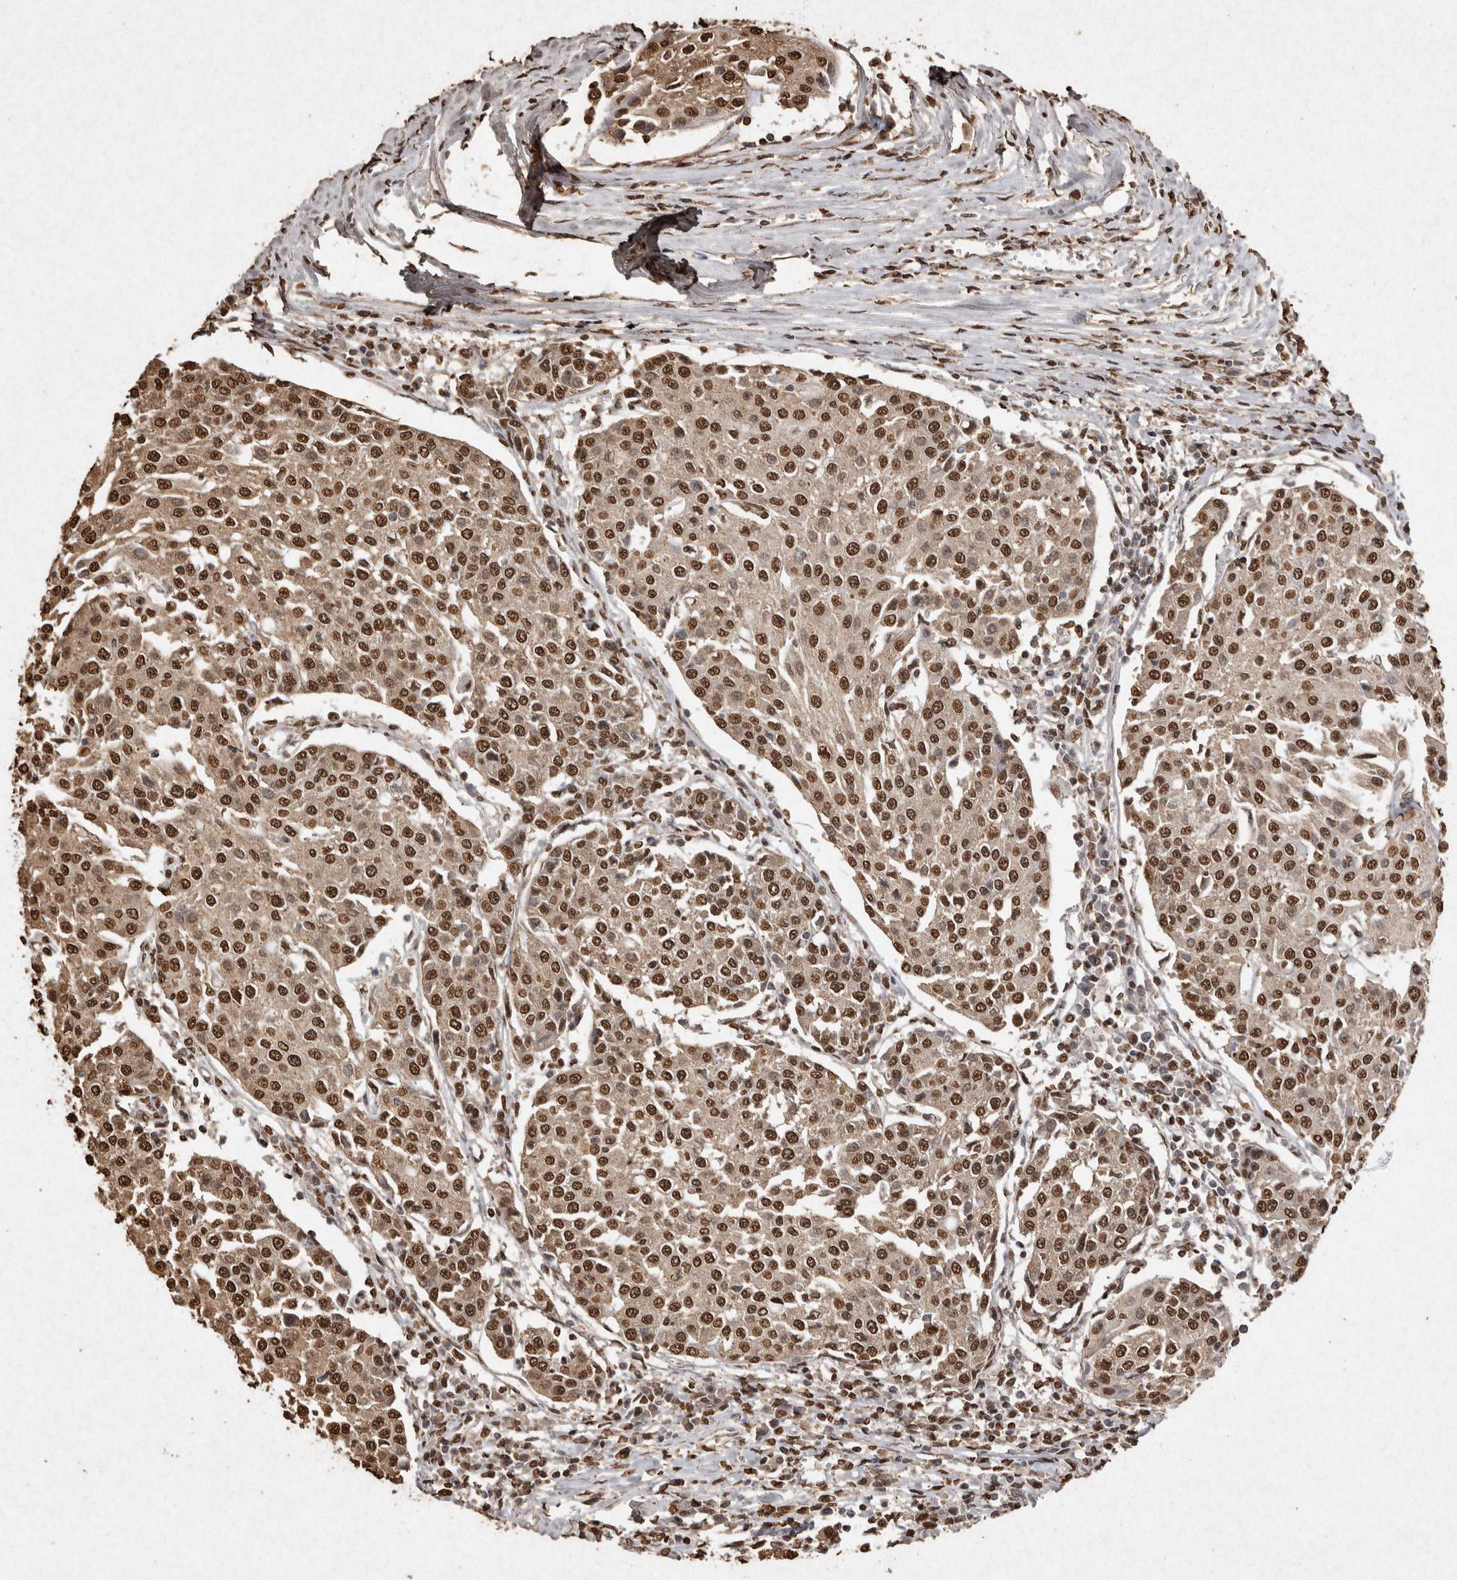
{"staining": {"intensity": "strong", "quantity": ">75%", "location": "nuclear"}, "tissue": "urothelial cancer", "cell_type": "Tumor cells", "image_type": "cancer", "snomed": [{"axis": "morphology", "description": "Urothelial carcinoma, High grade"}, {"axis": "topography", "description": "Urinary bladder"}], "caption": "There is high levels of strong nuclear positivity in tumor cells of urothelial cancer, as demonstrated by immunohistochemical staining (brown color).", "gene": "FSTL3", "patient": {"sex": "female", "age": 85}}